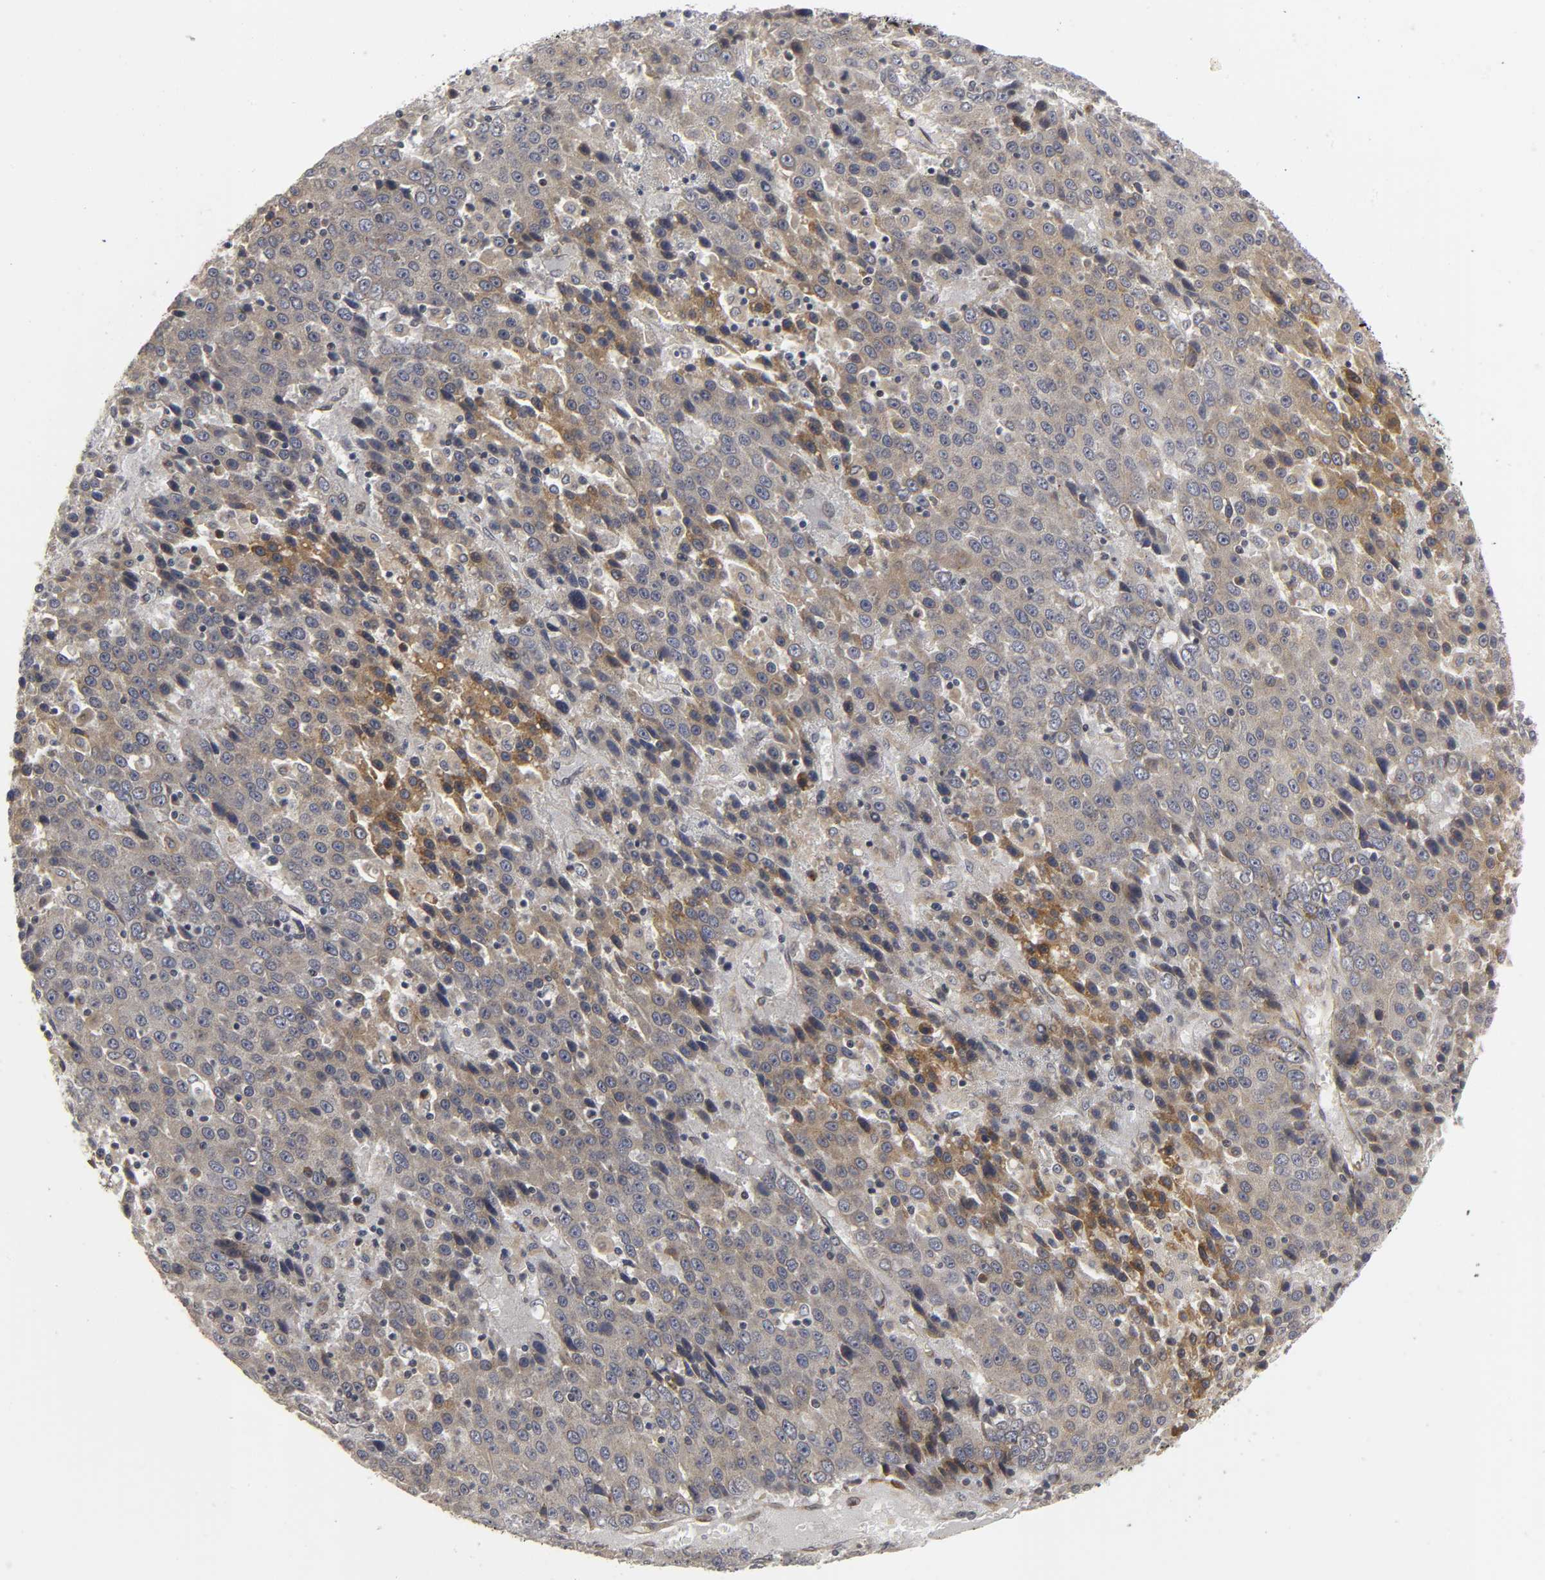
{"staining": {"intensity": "moderate", "quantity": "25%-75%", "location": "cytoplasmic/membranous"}, "tissue": "liver cancer", "cell_type": "Tumor cells", "image_type": "cancer", "snomed": [{"axis": "morphology", "description": "Carcinoma, Hepatocellular, NOS"}, {"axis": "topography", "description": "Liver"}], "caption": "DAB (3,3'-diaminobenzidine) immunohistochemical staining of hepatocellular carcinoma (liver) displays moderate cytoplasmic/membranous protein expression in about 25%-75% of tumor cells.", "gene": "ASB6", "patient": {"sex": "female", "age": 53}}